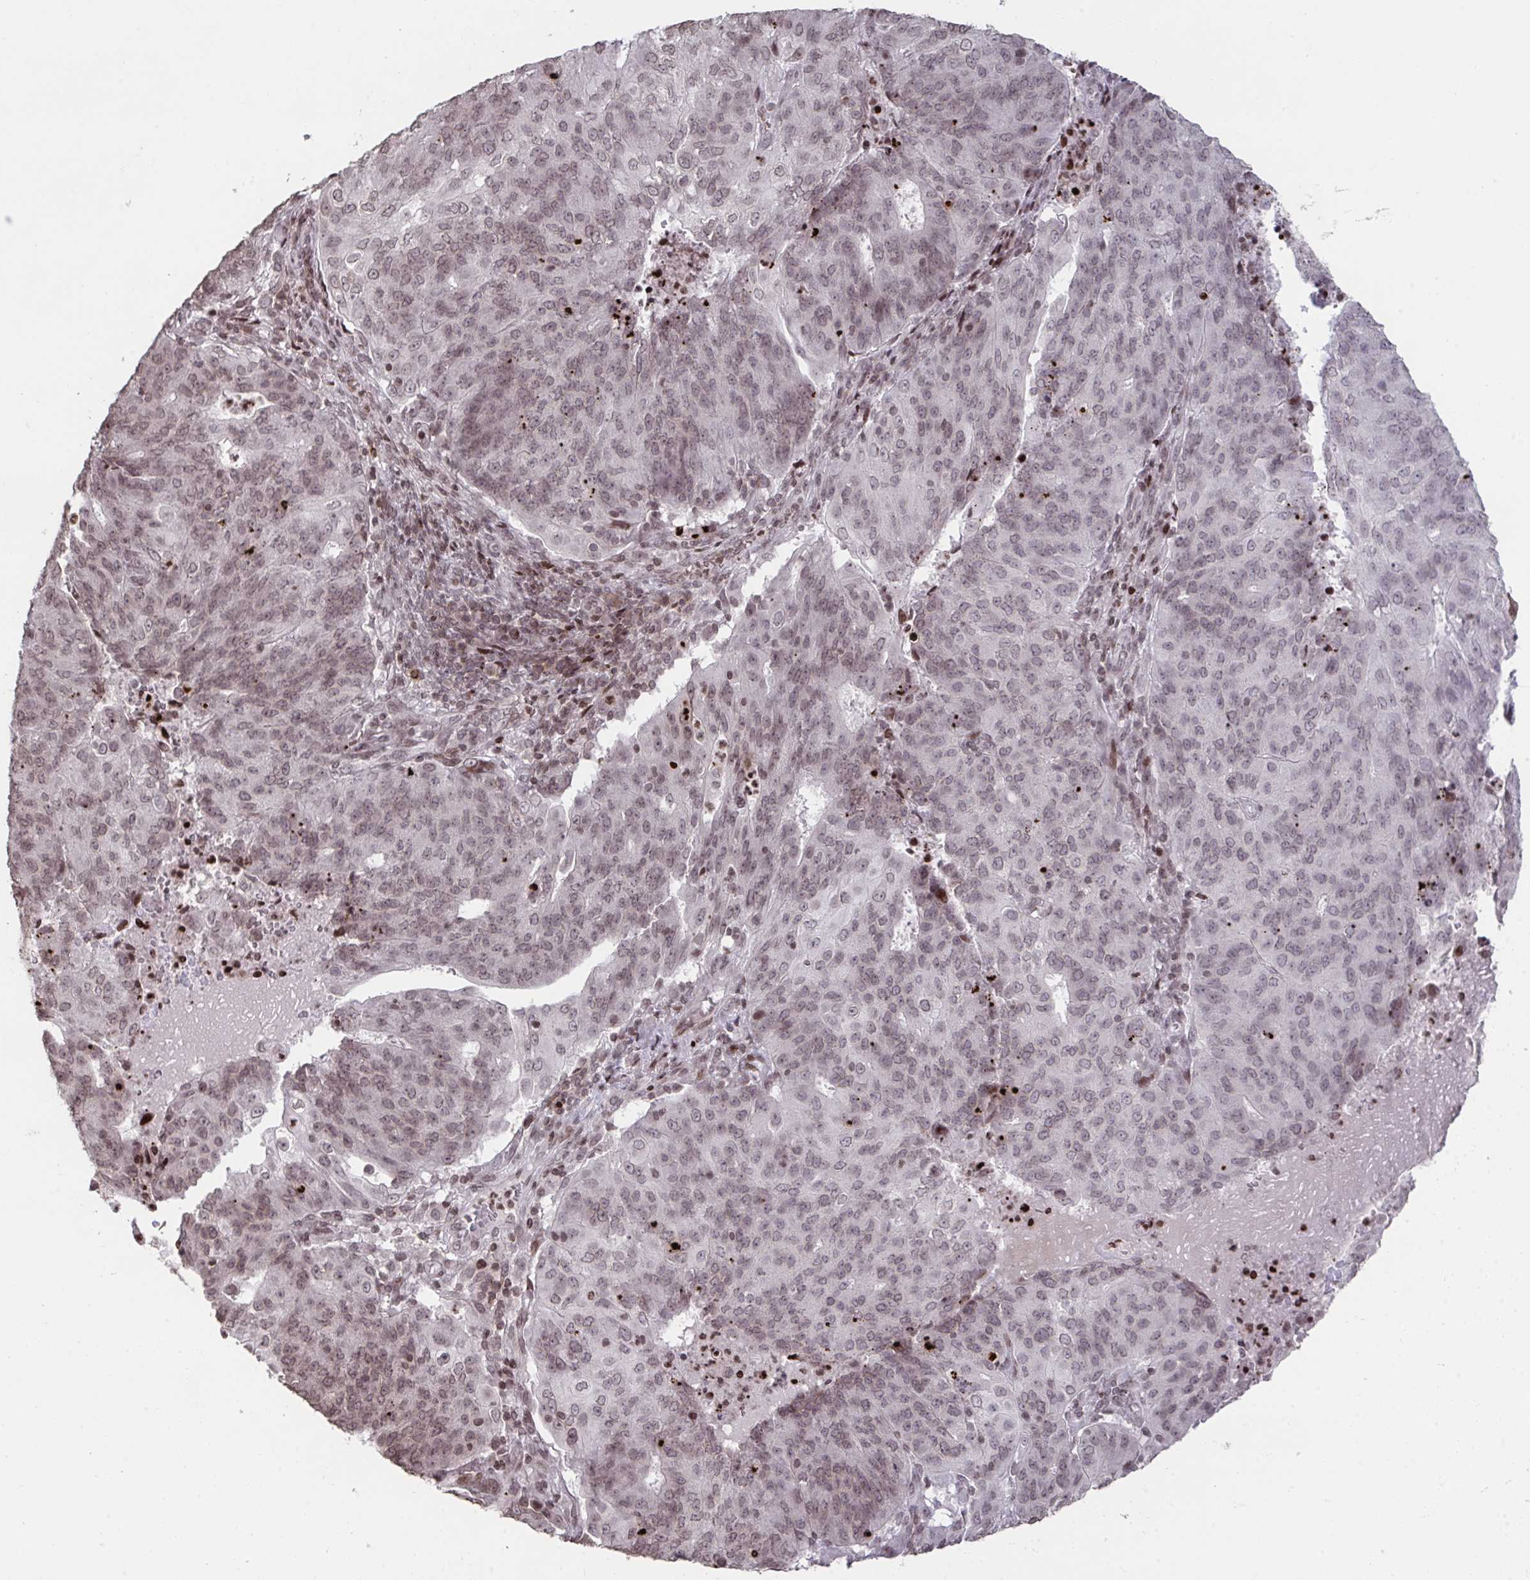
{"staining": {"intensity": "weak", "quantity": "25%-75%", "location": "nuclear"}, "tissue": "endometrial cancer", "cell_type": "Tumor cells", "image_type": "cancer", "snomed": [{"axis": "morphology", "description": "Adenocarcinoma, NOS"}, {"axis": "topography", "description": "Endometrium"}], "caption": "This micrograph displays immunohistochemistry (IHC) staining of endometrial cancer (adenocarcinoma), with low weak nuclear expression in approximately 25%-75% of tumor cells.", "gene": "NIP7", "patient": {"sex": "female", "age": 82}}